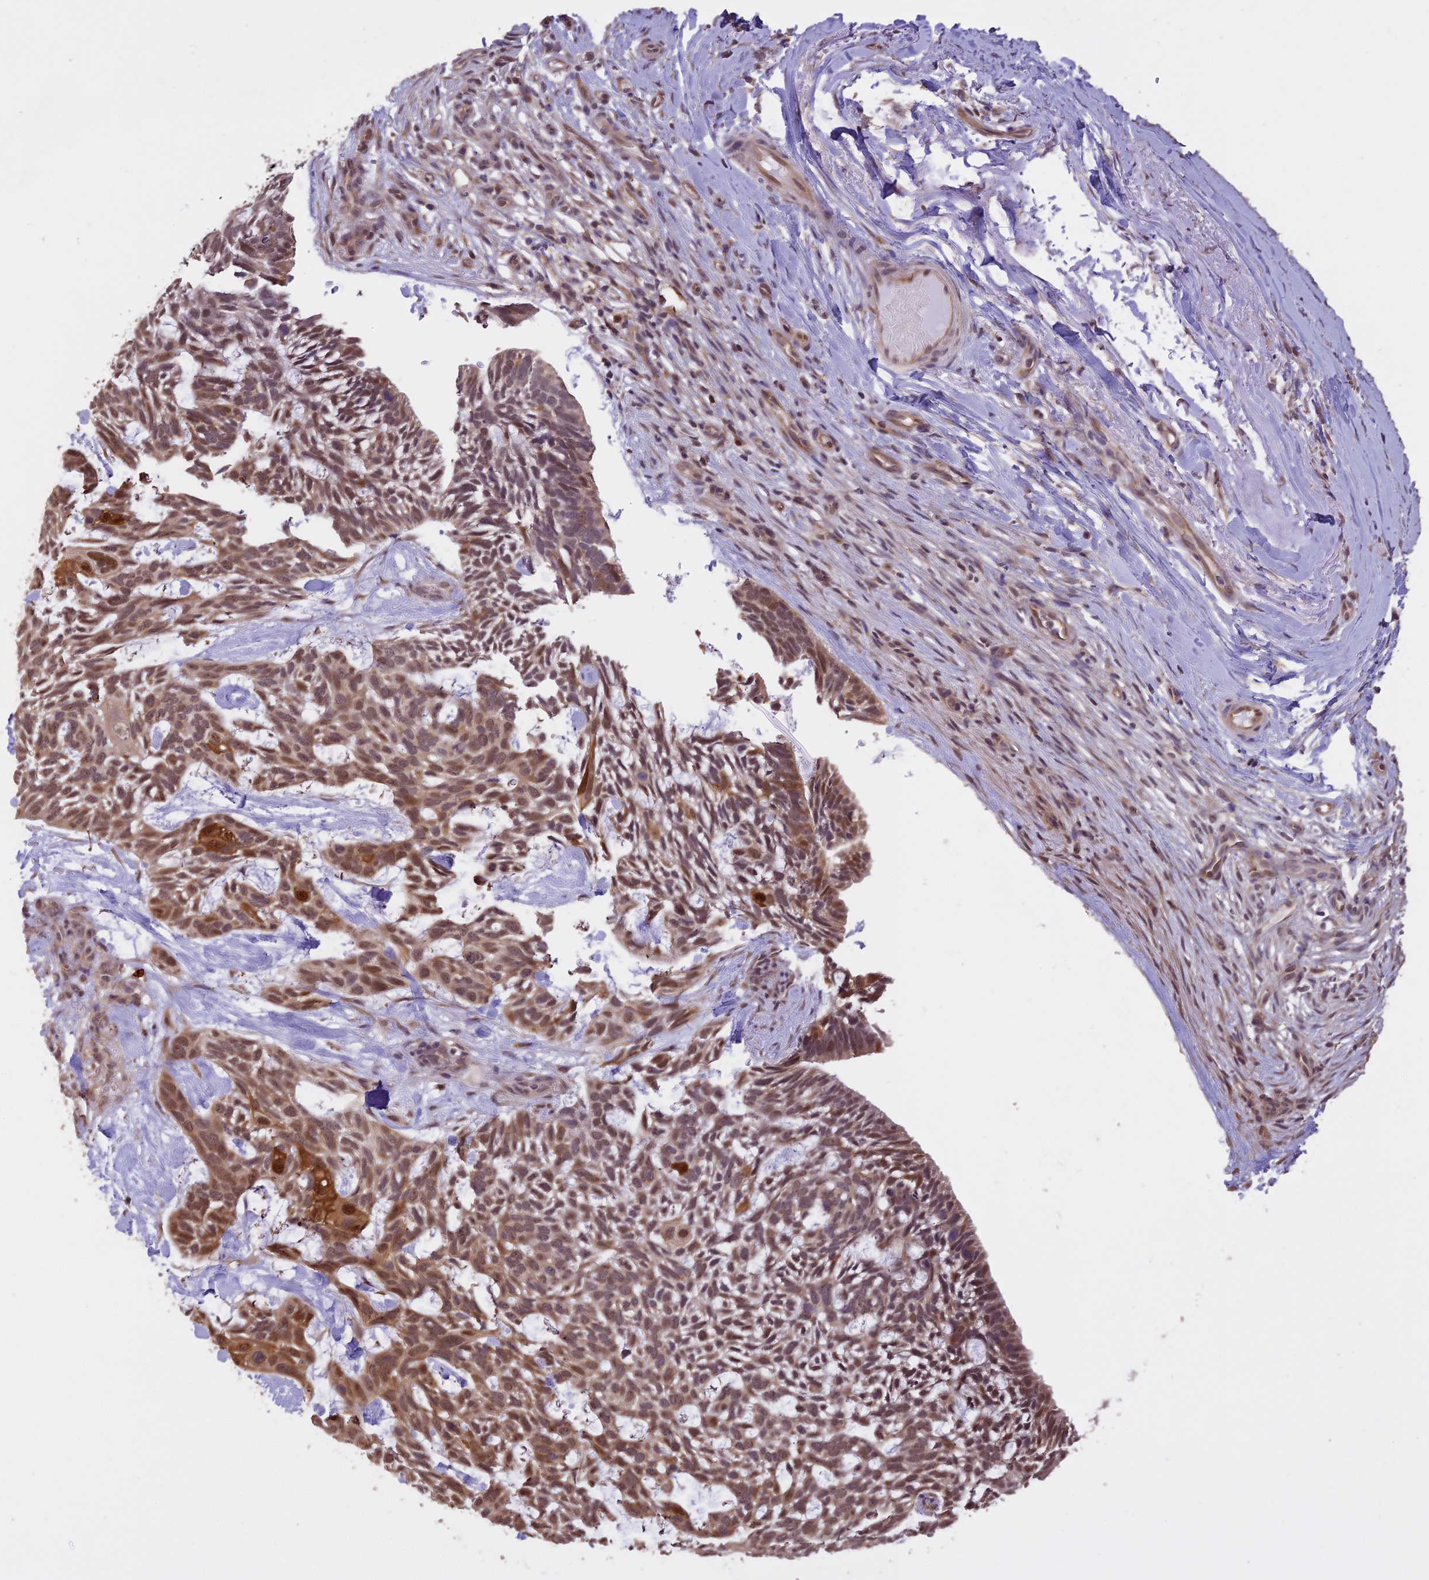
{"staining": {"intensity": "moderate", "quantity": ">75%", "location": "cytoplasmic/membranous,nuclear"}, "tissue": "skin cancer", "cell_type": "Tumor cells", "image_type": "cancer", "snomed": [{"axis": "morphology", "description": "Basal cell carcinoma"}, {"axis": "topography", "description": "Skin"}], "caption": "A high-resolution micrograph shows immunohistochemistry staining of skin cancer, which displays moderate cytoplasmic/membranous and nuclear expression in approximately >75% of tumor cells.", "gene": "TIGD7", "patient": {"sex": "male", "age": 88}}